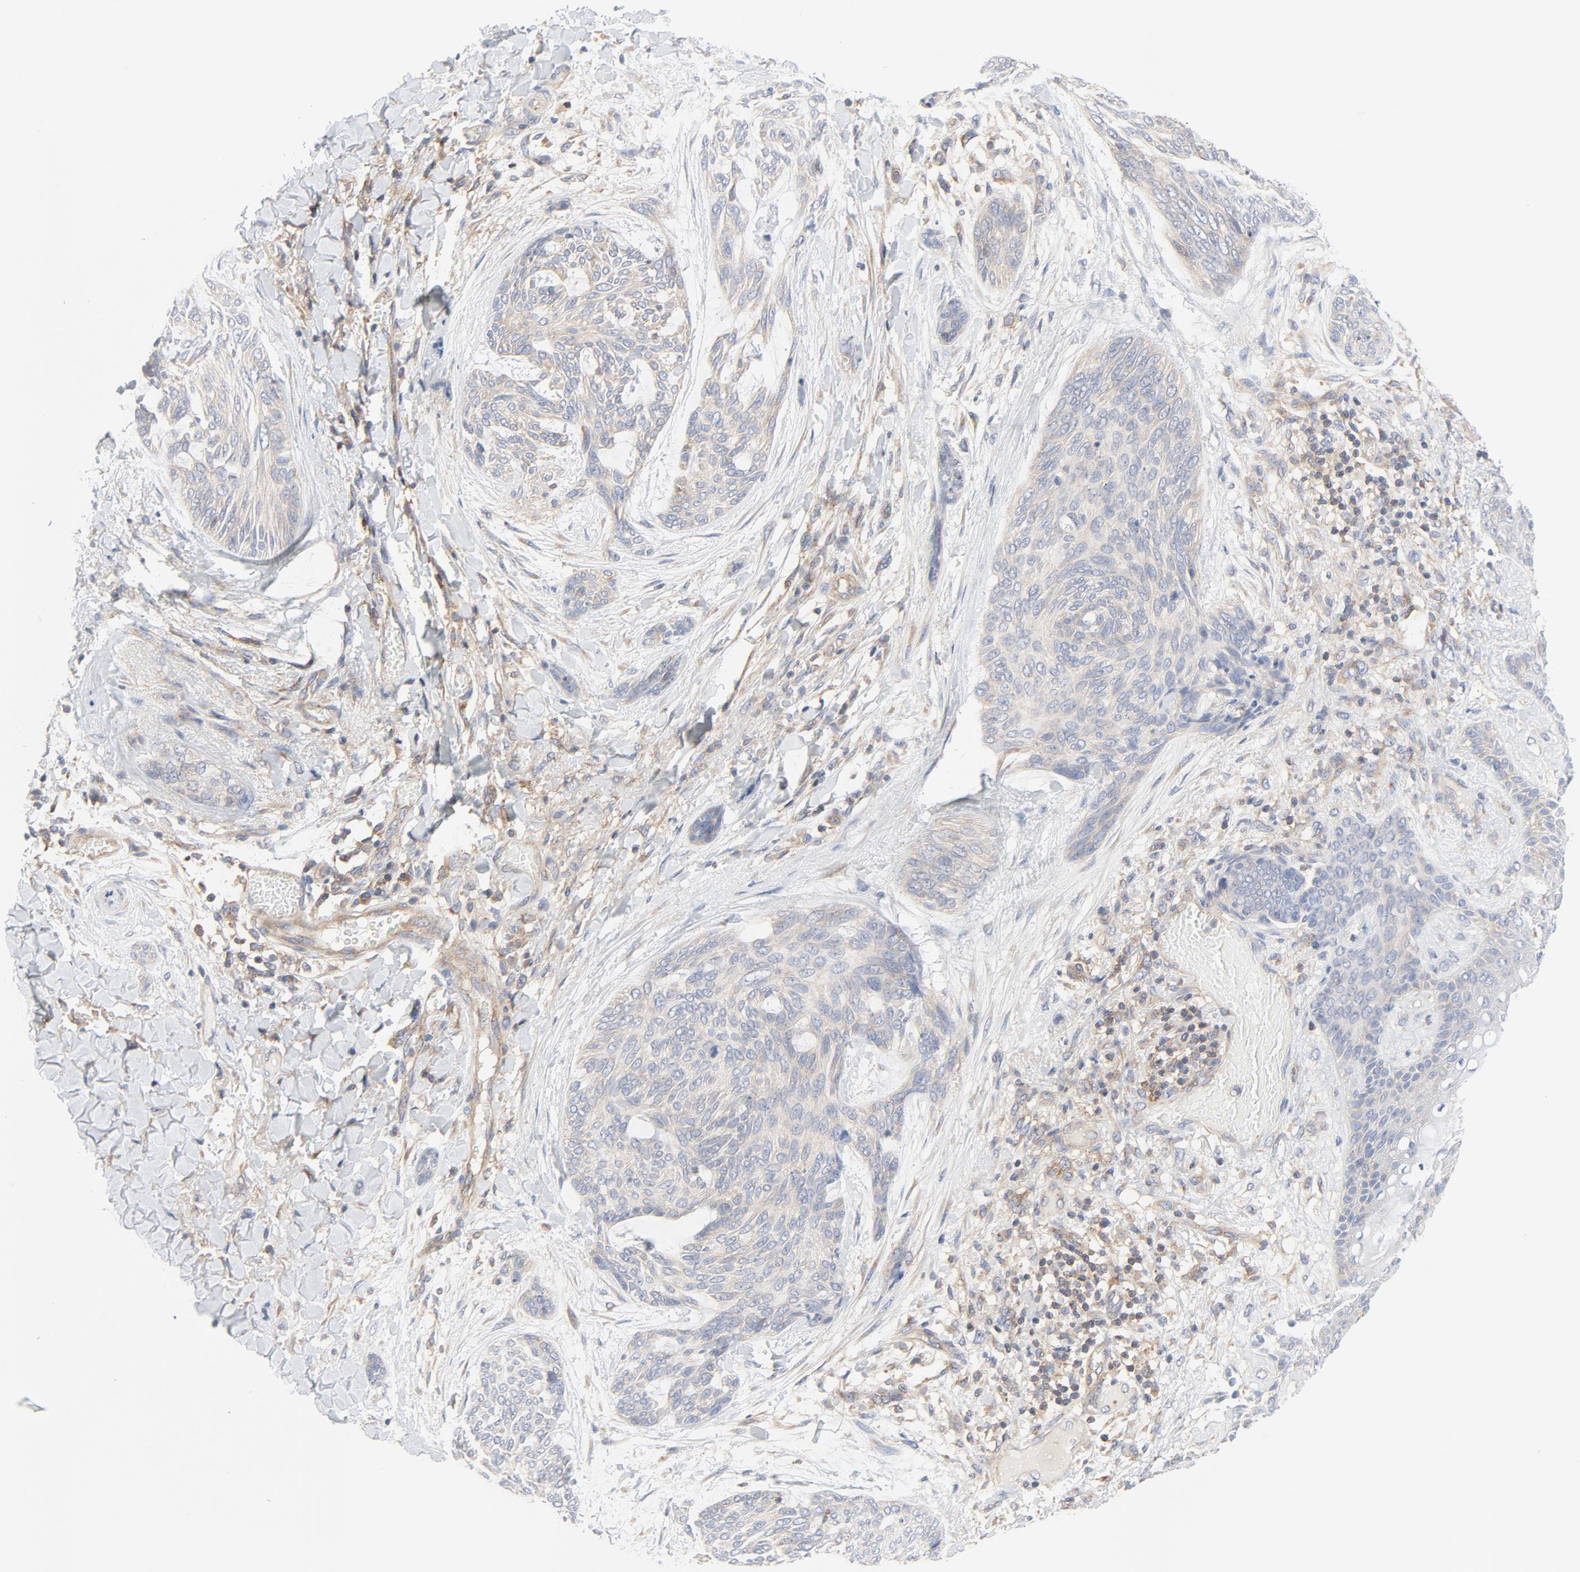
{"staining": {"intensity": "weak", "quantity": "25%-75%", "location": "cytoplasmic/membranous"}, "tissue": "skin cancer", "cell_type": "Tumor cells", "image_type": "cancer", "snomed": [{"axis": "morphology", "description": "Normal tissue, NOS"}, {"axis": "morphology", "description": "Basal cell carcinoma"}, {"axis": "topography", "description": "Skin"}], "caption": "Basal cell carcinoma (skin) stained for a protein (brown) demonstrates weak cytoplasmic/membranous positive positivity in approximately 25%-75% of tumor cells.", "gene": "RABEP1", "patient": {"sex": "female", "age": 71}}